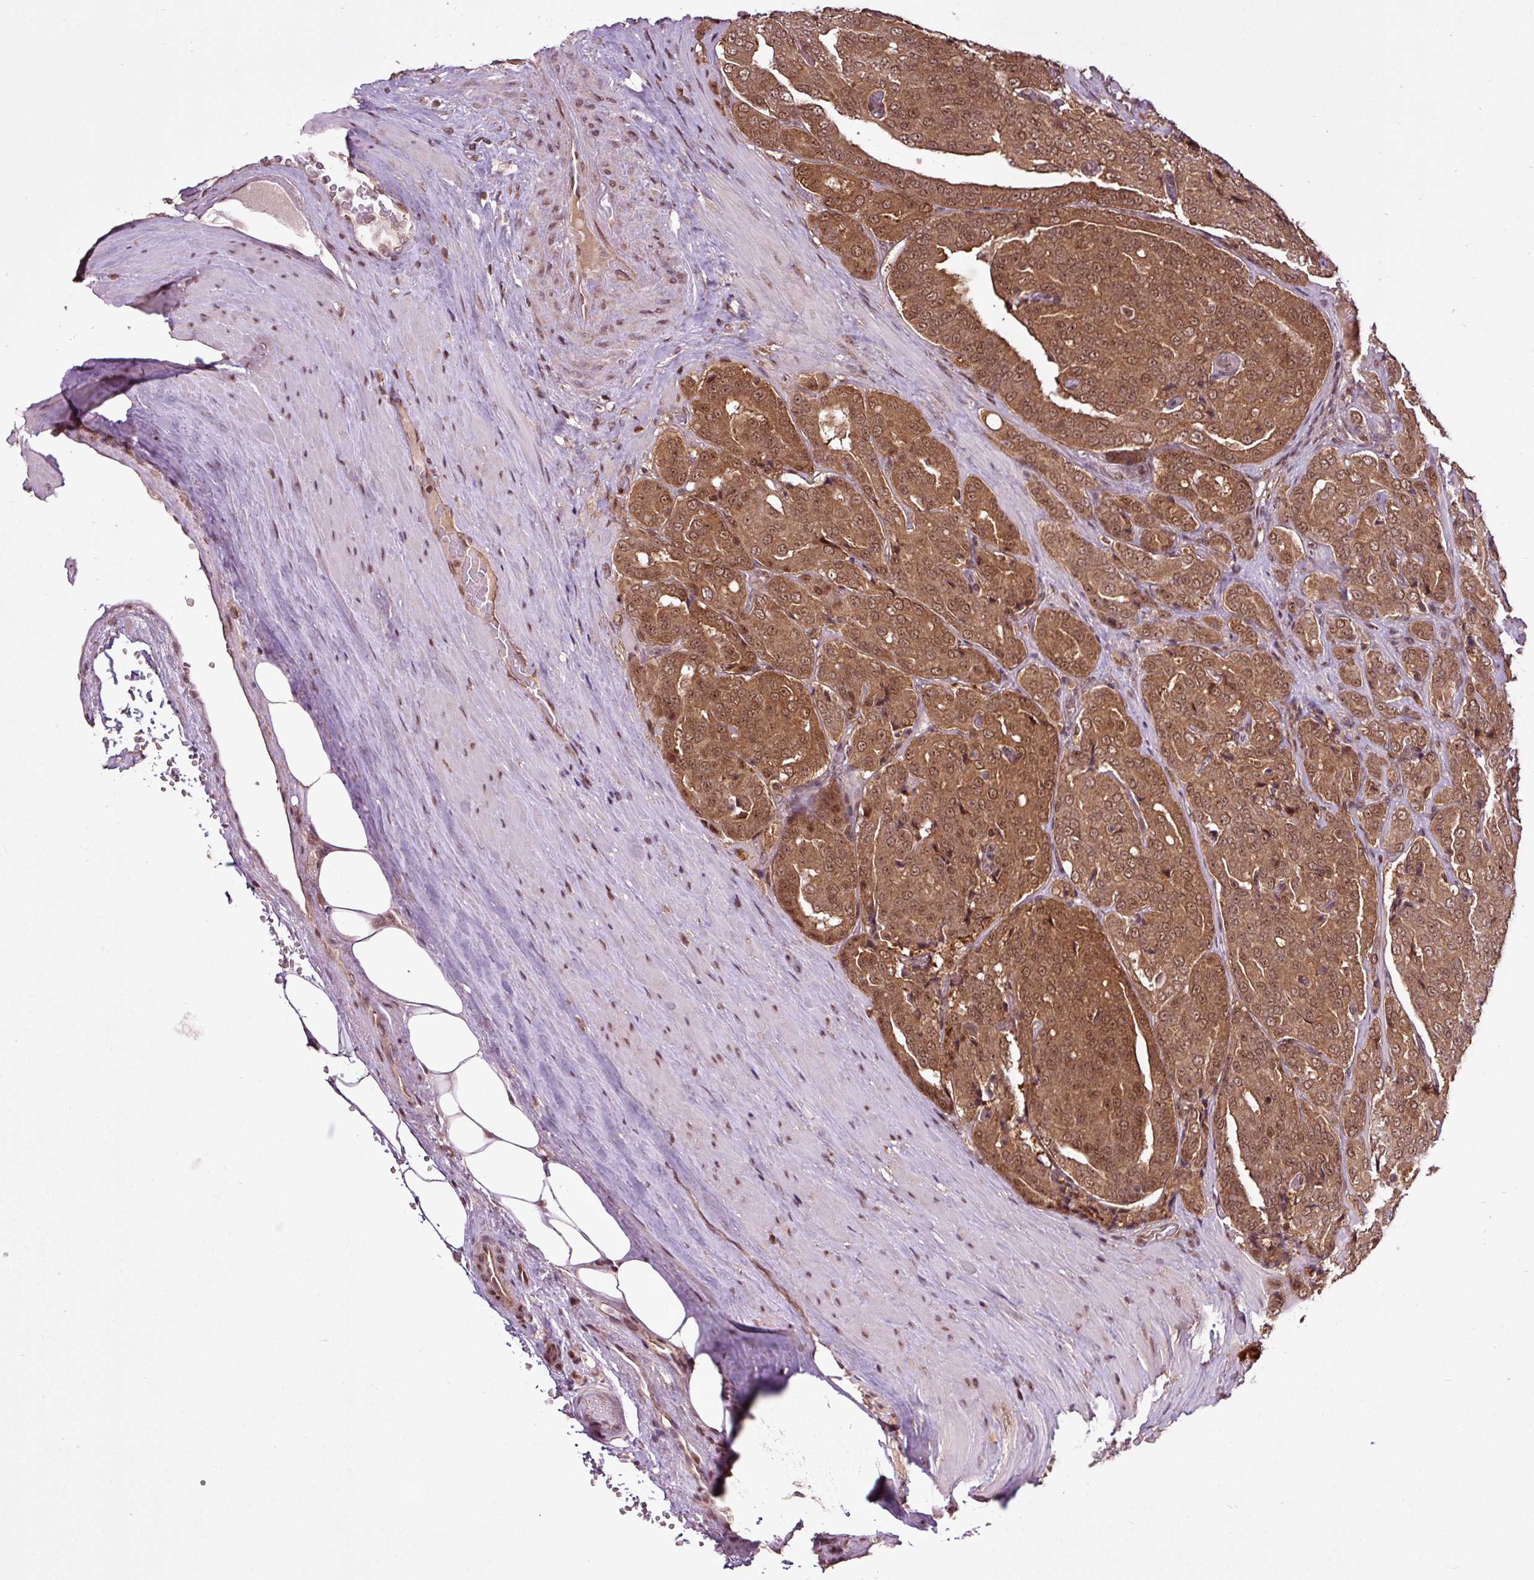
{"staining": {"intensity": "moderate", "quantity": ">75%", "location": "cytoplasmic/membranous,nuclear"}, "tissue": "prostate cancer", "cell_type": "Tumor cells", "image_type": "cancer", "snomed": [{"axis": "morphology", "description": "Adenocarcinoma, High grade"}, {"axis": "topography", "description": "Prostate"}], "caption": "Adenocarcinoma (high-grade) (prostate) stained for a protein (brown) shows moderate cytoplasmic/membranous and nuclear positive staining in approximately >75% of tumor cells.", "gene": "ITPKC", "patient": {"sex": "male", "age": 68}}